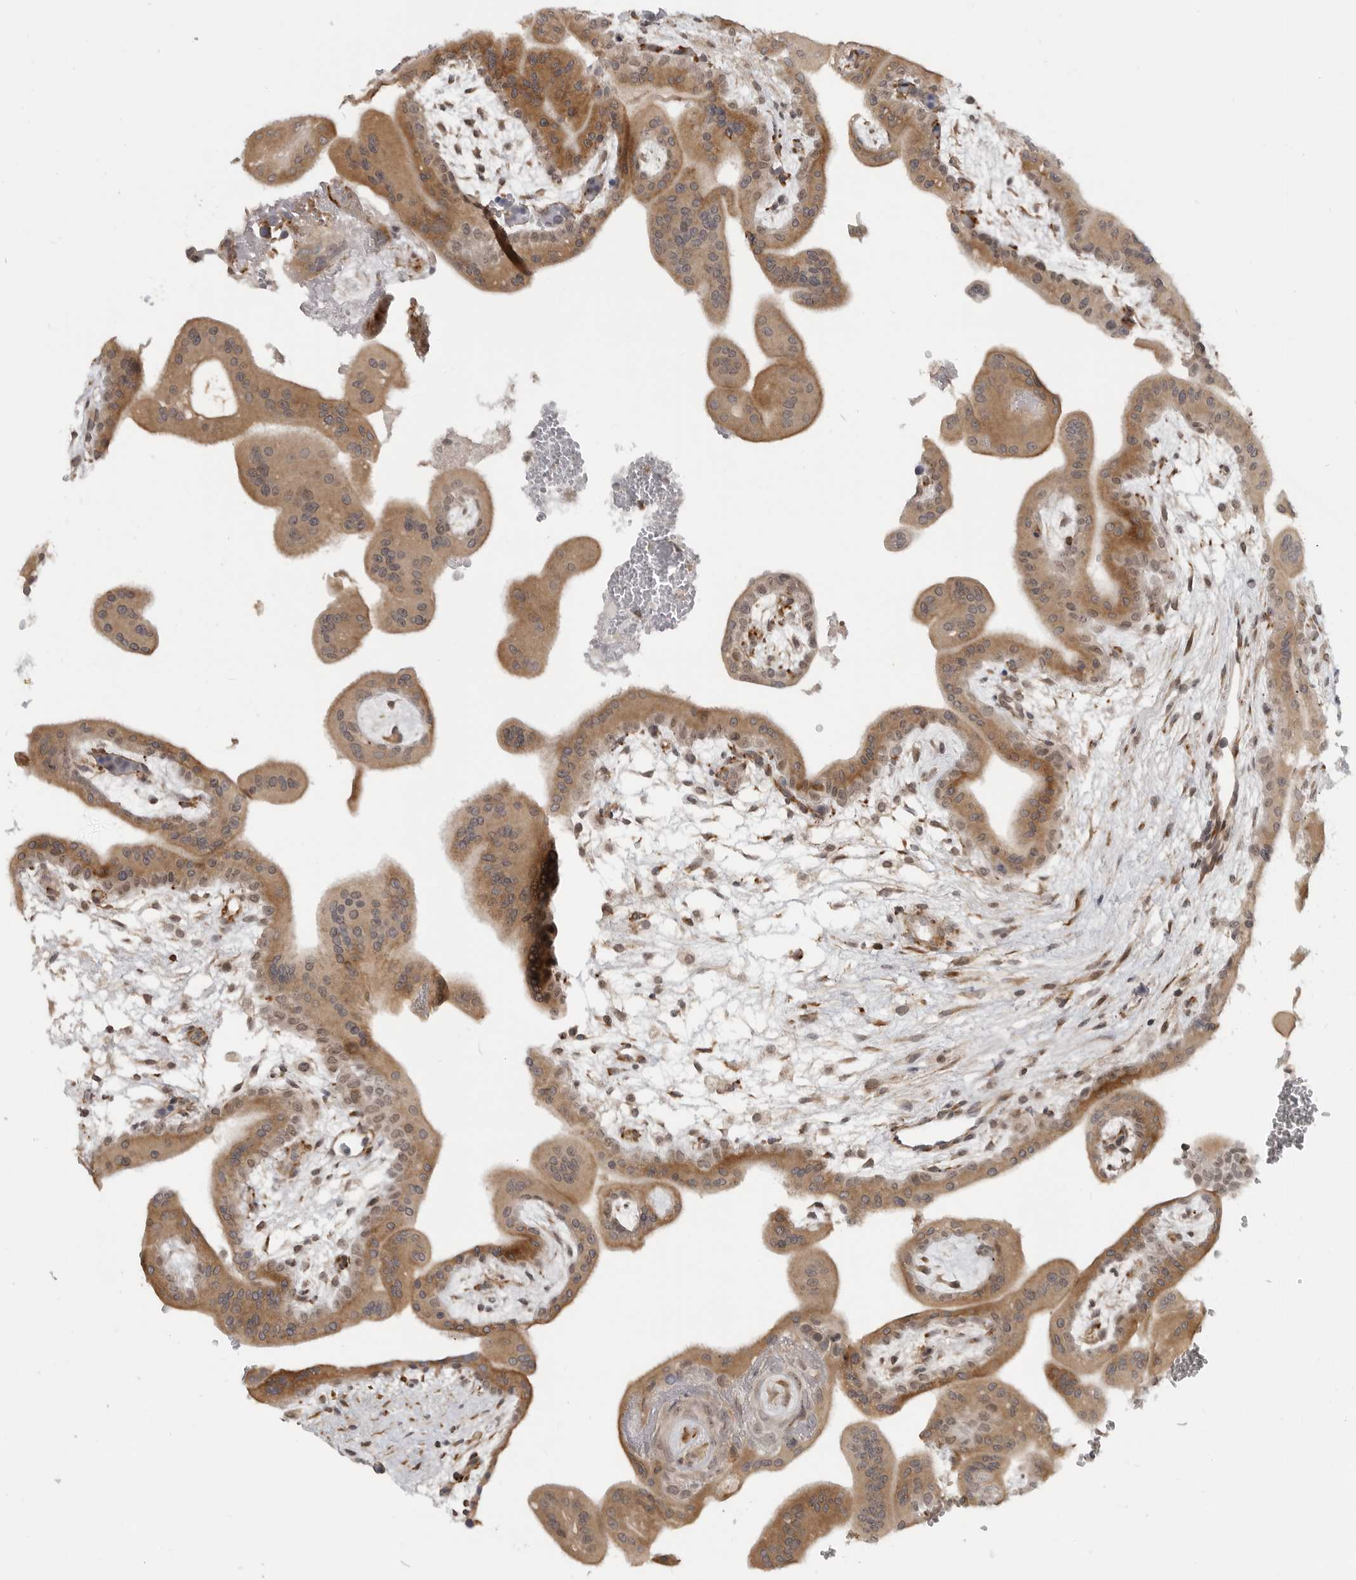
{"staining": {"intensity": "strong", "quantity": ">75%", "location": "cytoplasmic/membranous"}, "tissue": "placenta", "cell_type": "Decidual cells", "image_type": "normal", "snomed": [{"axis": "morphology", "description": "Normal tissue, NOS"}, {"axis": "topography", "description": "Placenta"}], "caption": "Immunohistochemistry (IHC) of unremarkable human placenta demonstrates high levels of strong cytoplasmic/membranous expression in about >75% of decidual cells.", "gene": "CEP295NL", "patient": {"sex": "female", "age": 35}}